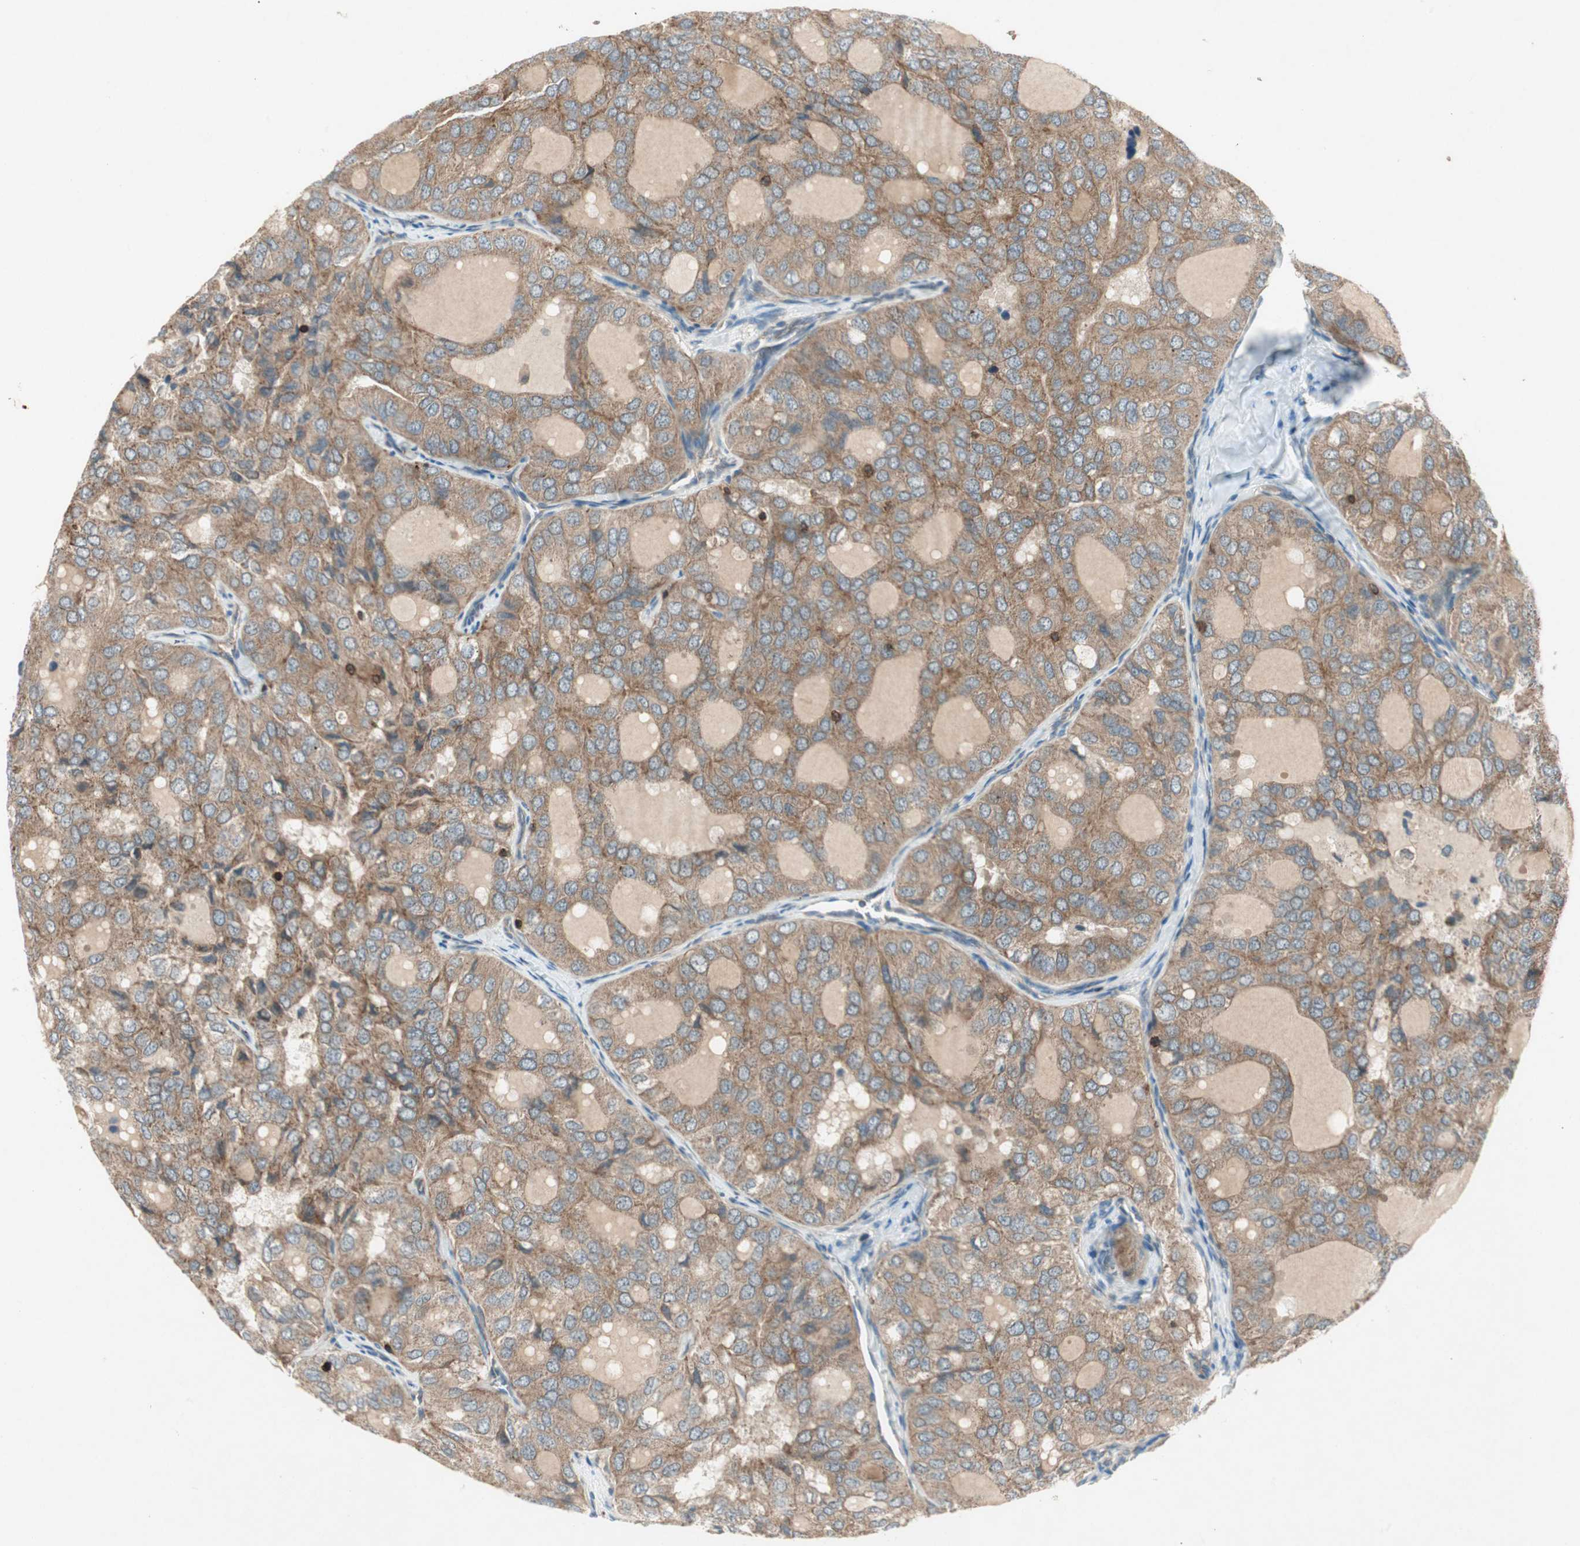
{"staining": {"intensity": "moderate", "quantity": ">75%", "location": "cytoplasmic/membranous"}, "tissue": "thyroid cancer", "cell_type": "Tumor cells", "image_type": "cancer", "snomed": [{"axis": "morphology", "description": "Follicular adenoma carcinoma, NOS"}, {"axis": "topography", "description": "Thyroid gland"}], "caption": "Thyroid cancer stained with a brown dye shows moderate cytoplasmic/membranous positive expression in approximately >75% of tumor cells.", "gene": "CHADL", "patient": {"sex": "male", "age": 75}}